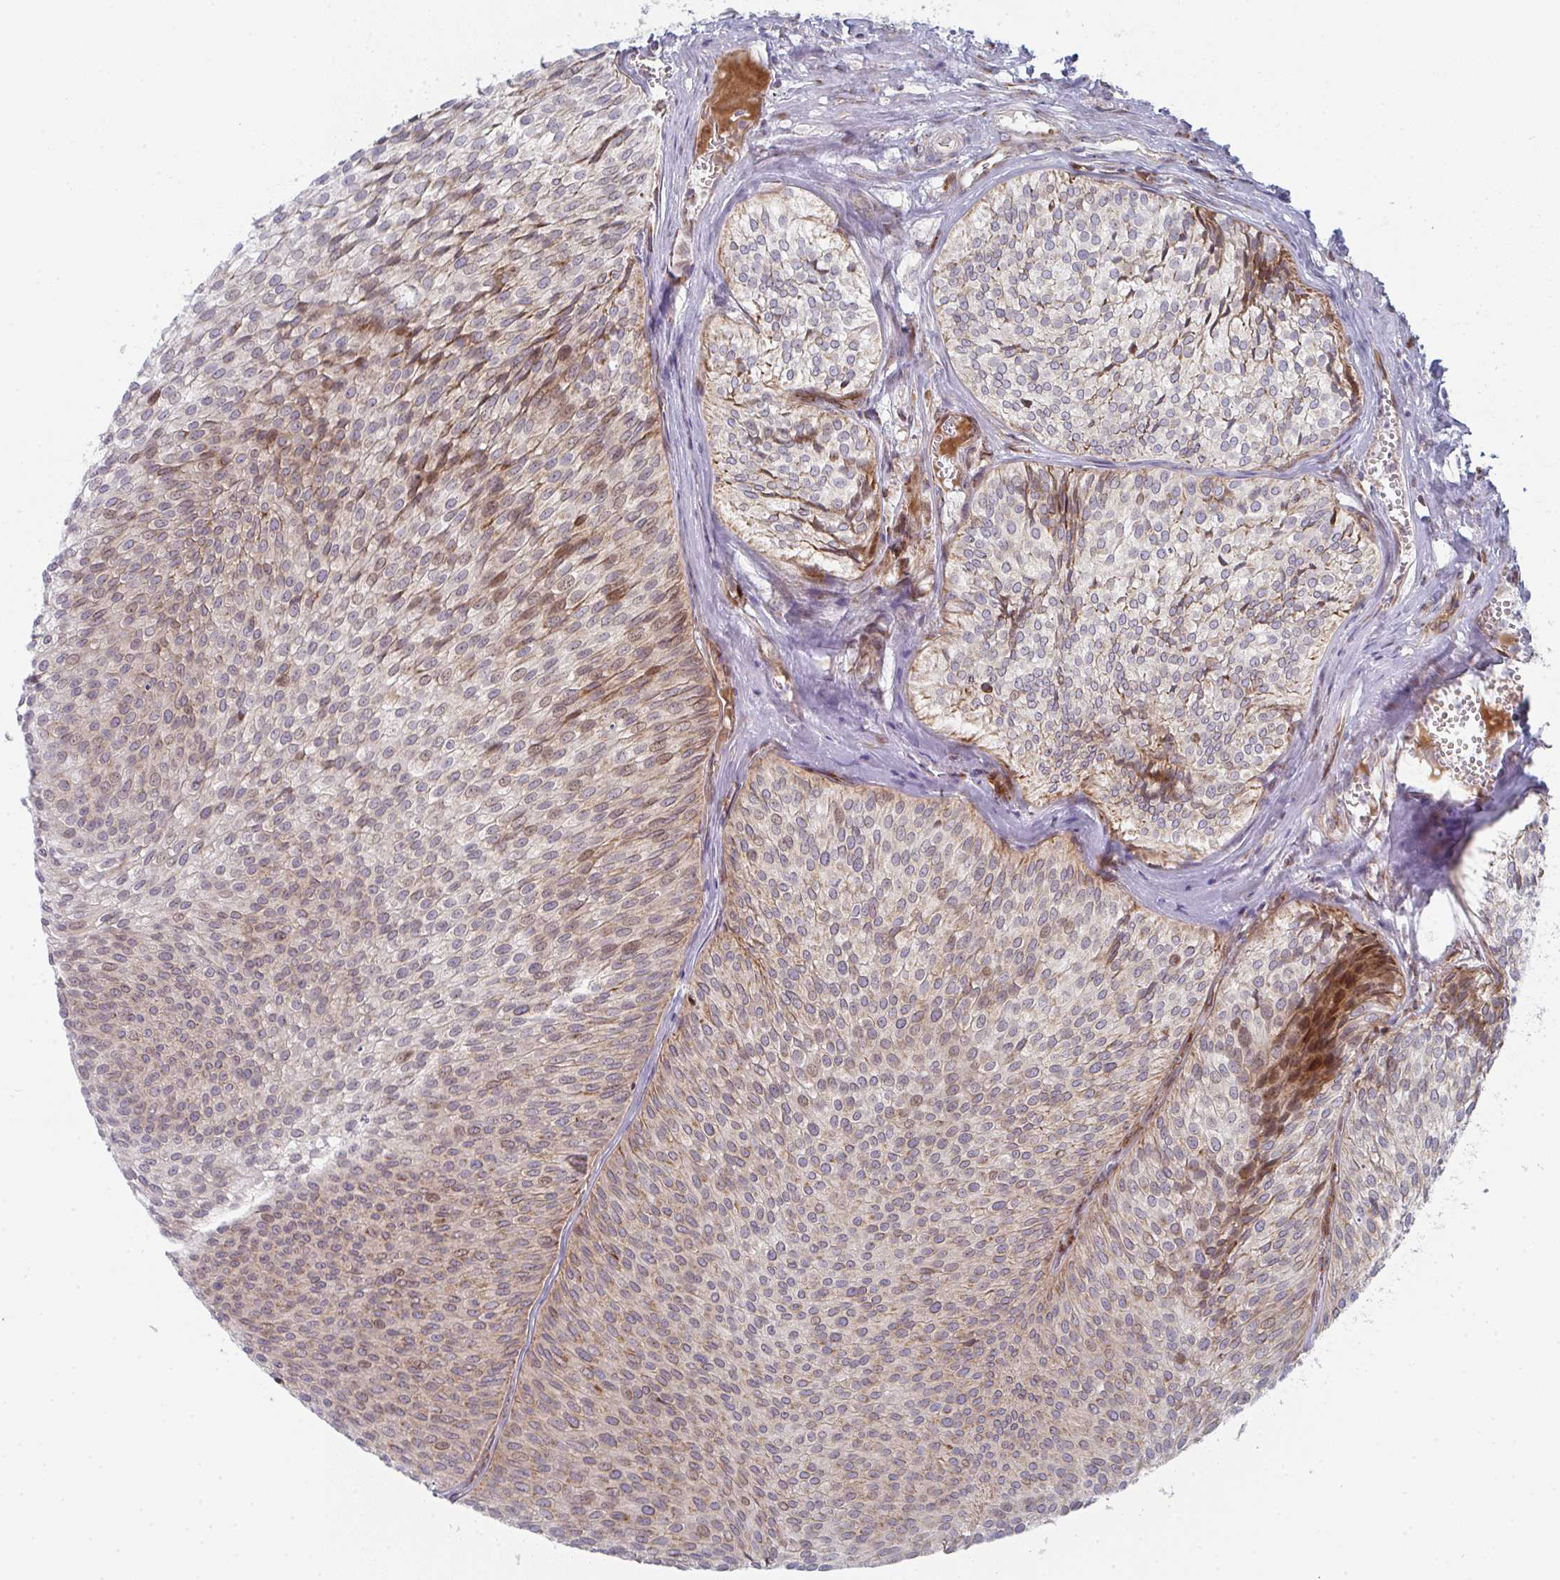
{"staining": {"intensity": "moderate", "quantity": ">75%", "location": "cytoplasmic/membranous"}, "tissue": "urothelial cancer", "cell_type": "Tumor cells", "image_type": "cancer", "snomed": [{"axis": "morphology", "description": "Urothelial carcinoma, Low grade"}, {"axis": "topography", "description": "Urinary bladder"}], "caption": "An image showing moderate cytoplasmic/membranous expression in about >75% of tumor cells in urothelial cancer, as visualized by brown immunohistochemical staining.", "gene": "PRKCH", "patient": {"sex": "male", "age": 91}}